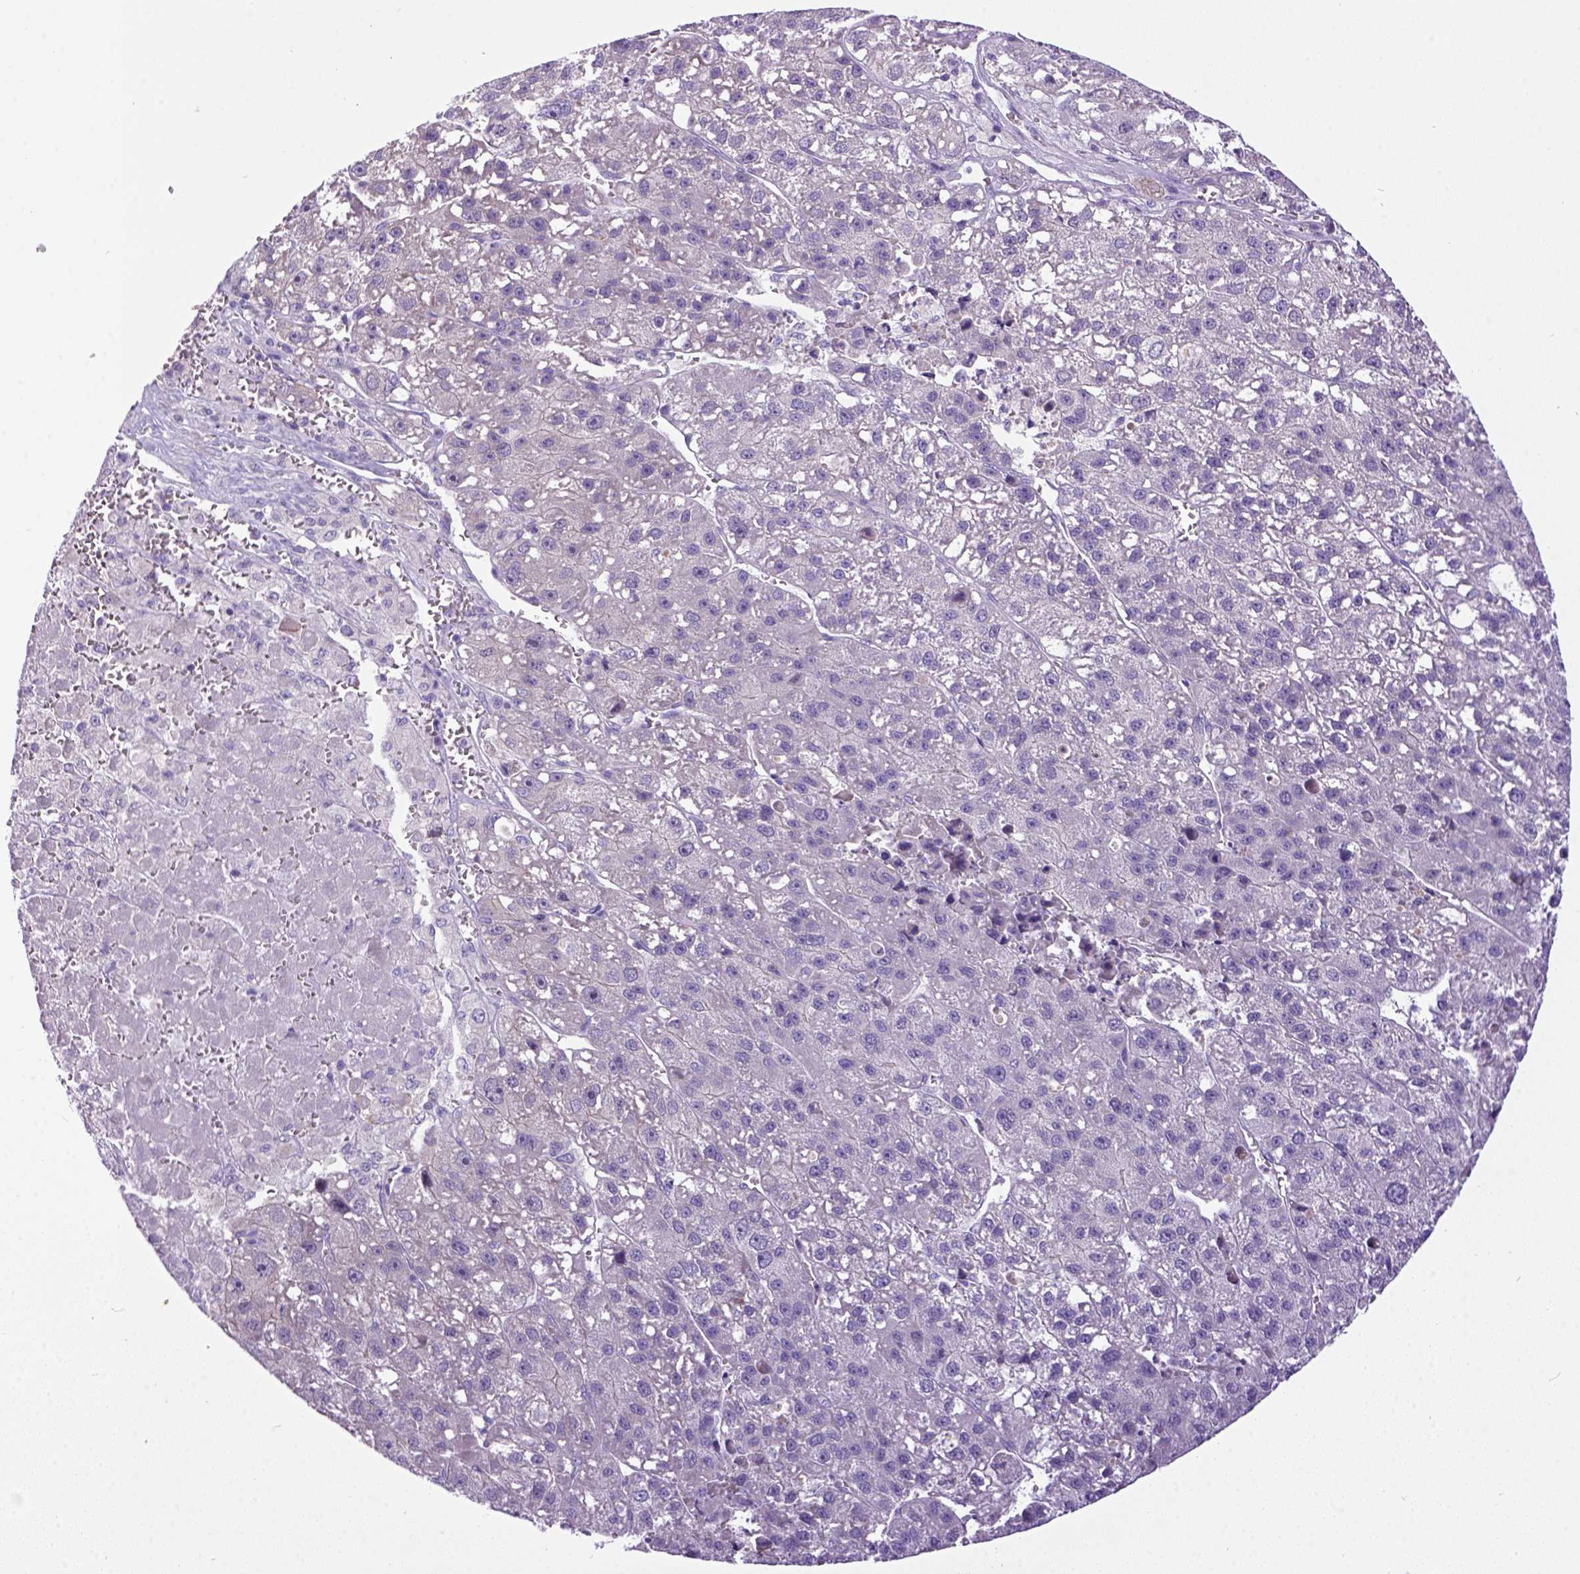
{"staining": {"intensity": "negative", "quantity": "none", "location": "none"}, "tissue": "liver cancer", "cell_type": "Tumor cells", "image_type": "cancer", "snomed": [{"axis": "morphology", "description": "Carcinoma, Hepatocellular, NOS"}, {"axis": "topography", "description": "Liver"}], "caption": "High magnification brightfield microscopy of liver cancer stained with DAB (3,3'-diaminobenzidine) (brown) and counterstained with hematoxylin (blue): tumor cells show no significant expression. (Brightfield microscopy of DAB (3,3'-diaminobenzidine) immunohistochemistry at high magnification).", "gene": "NEK5", "patient": {"sex": "female", "age": 70}}